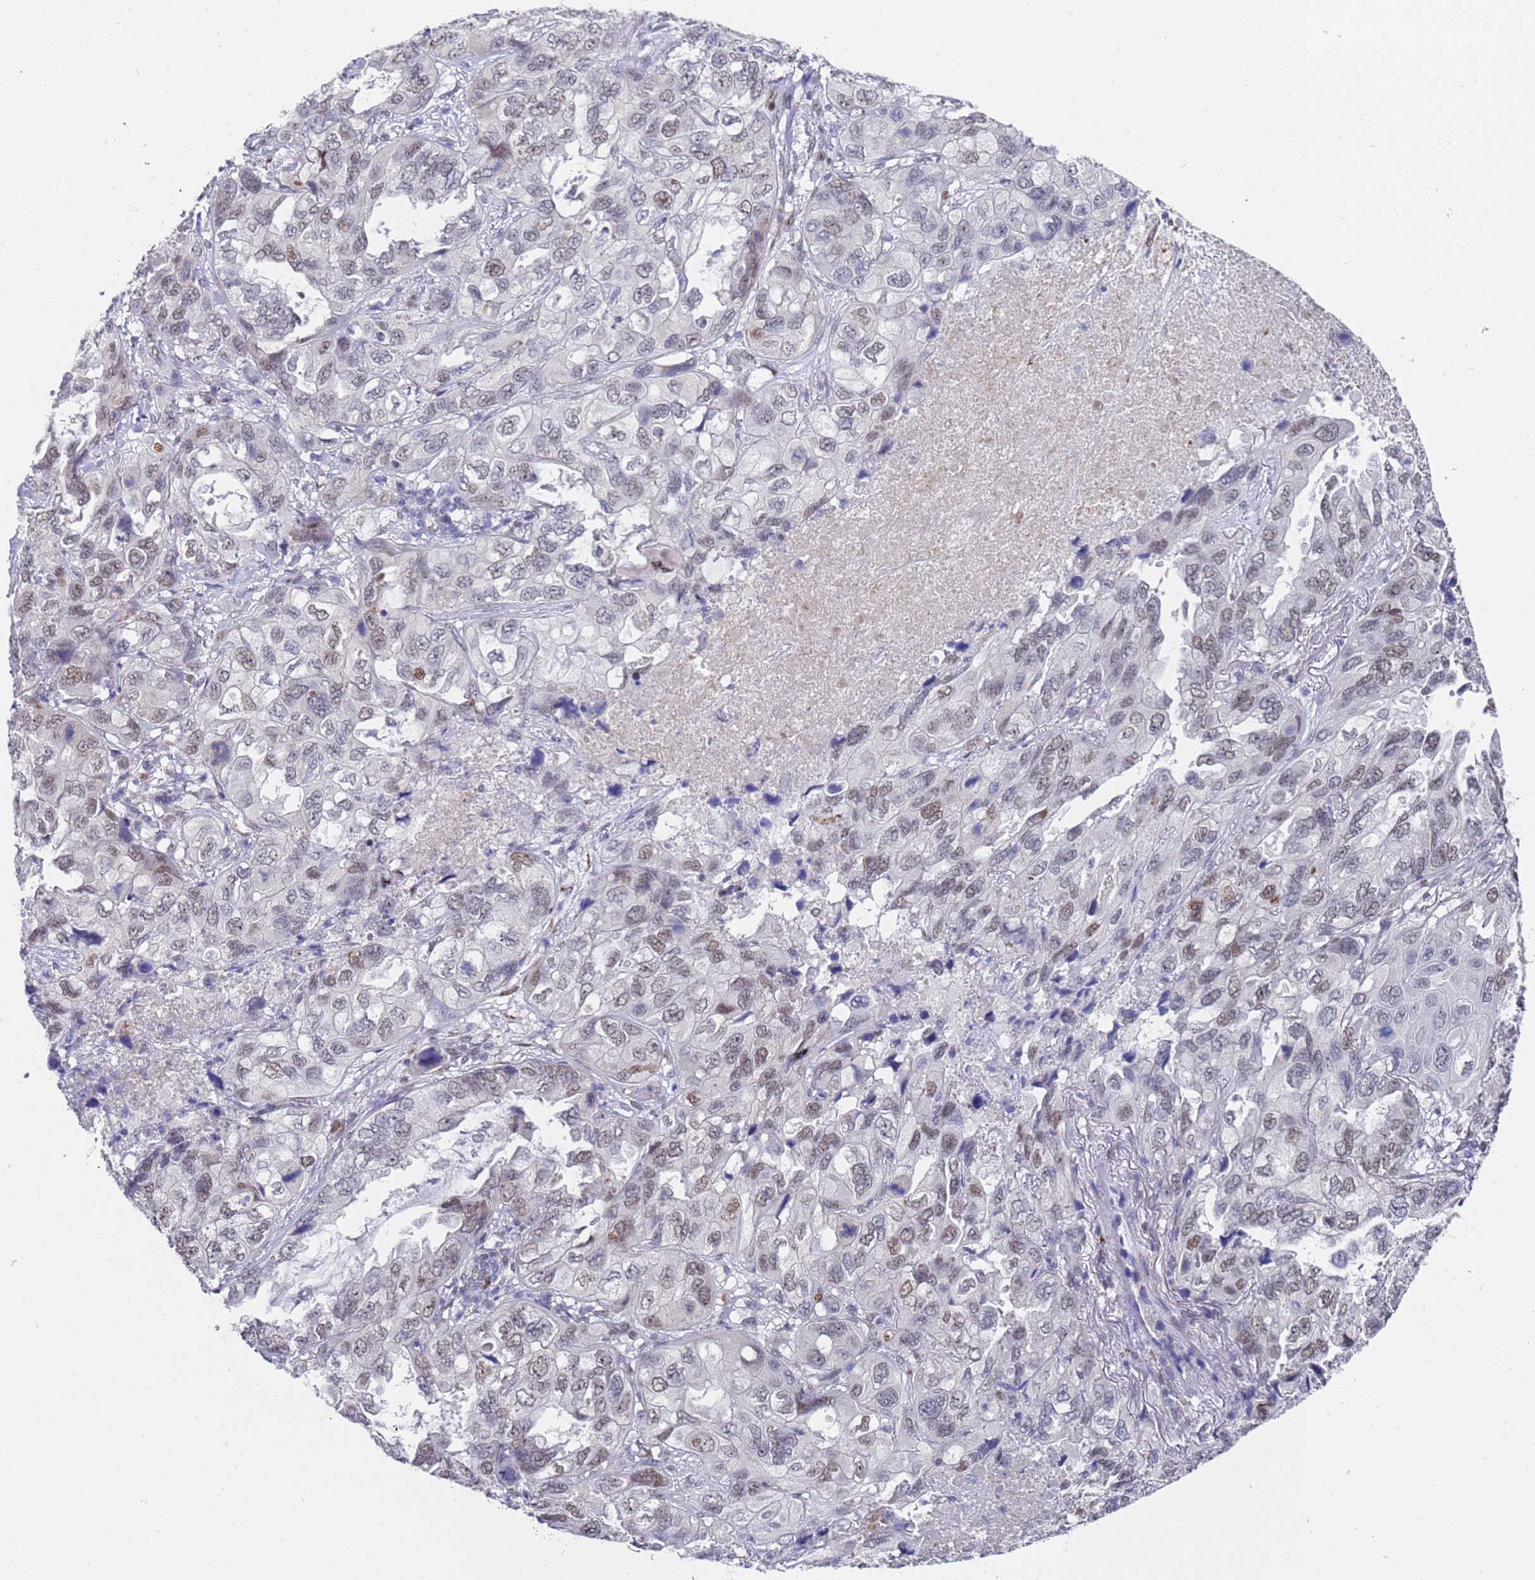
{"staining": {"intensity": "moderate", "quantity": "25%-75%", "location": "nuclear"}, "tissue": "lung cancer", "cell_type": "Tumor cells", "image_type": "cancer", "snomed": [{"axis": "morphology", "description": "Squamous cell carcinoma, NOS"}, {"axis": "topography", "description": "Lung"}], "caption": "Approximately 25%-75% of tumor cells in lung cancer (squamous cell carcinoma) exhibit moderate nuclear protein positivity as visualized by brown immunohistochemical staining.", "gene": "COPS6", "patient": {"sex": "female", "age": 73}}